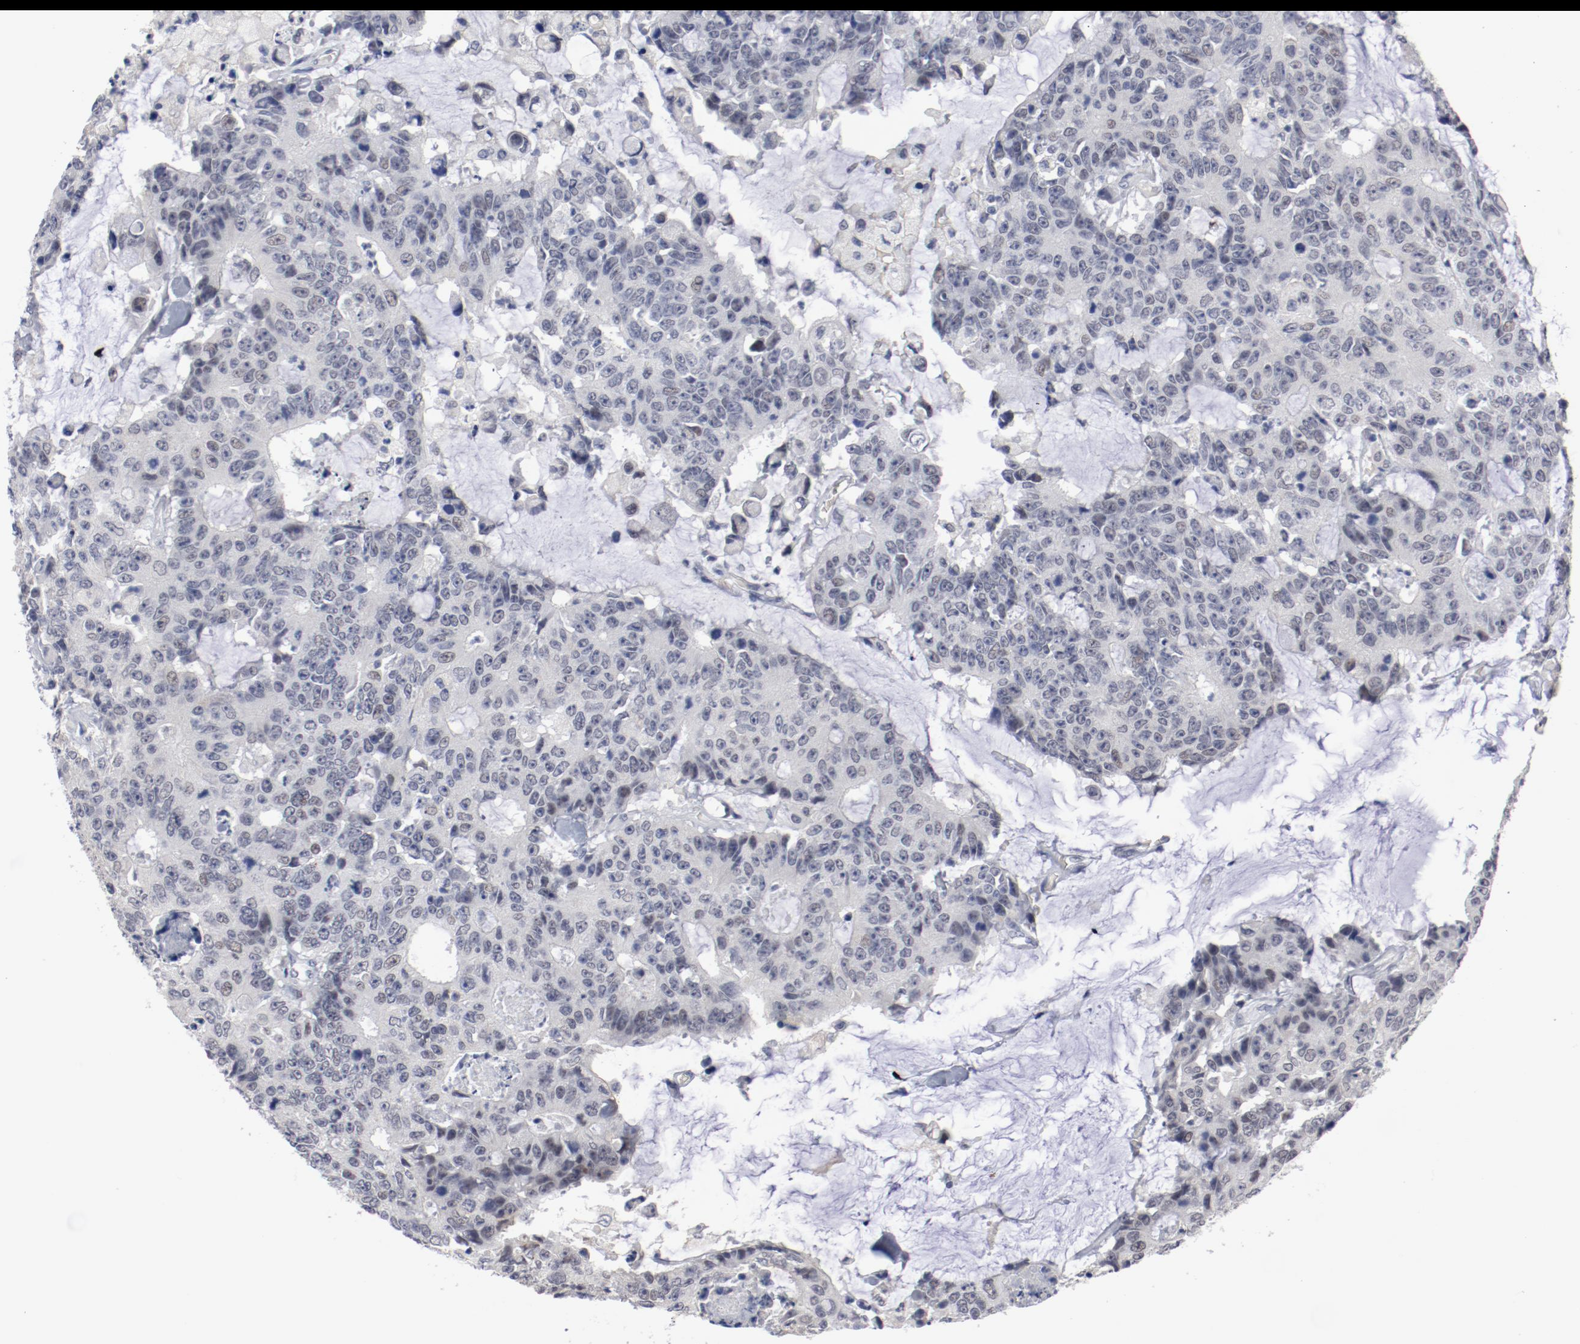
{"staining": {"intensity": "negative", "quantity": "none", "location": "none"}, "tissue": "colorectal cancer", "cell_type": "Tumor cells", "image_type": "cancer", "snomed": [{"axis": "morphology", "description": "Adenocarcinoma, NOS"}, {"axis": "topography", "description": "Colon"}], "caption": "Immunohistochemistry (IHC) photomicrograph of colorectal adenocarcinoma stained for a protein (brown), which displays no expression in tumor cells.", "gene": "ANKLE2", "patient": {"sex": "female", "age": 86}}